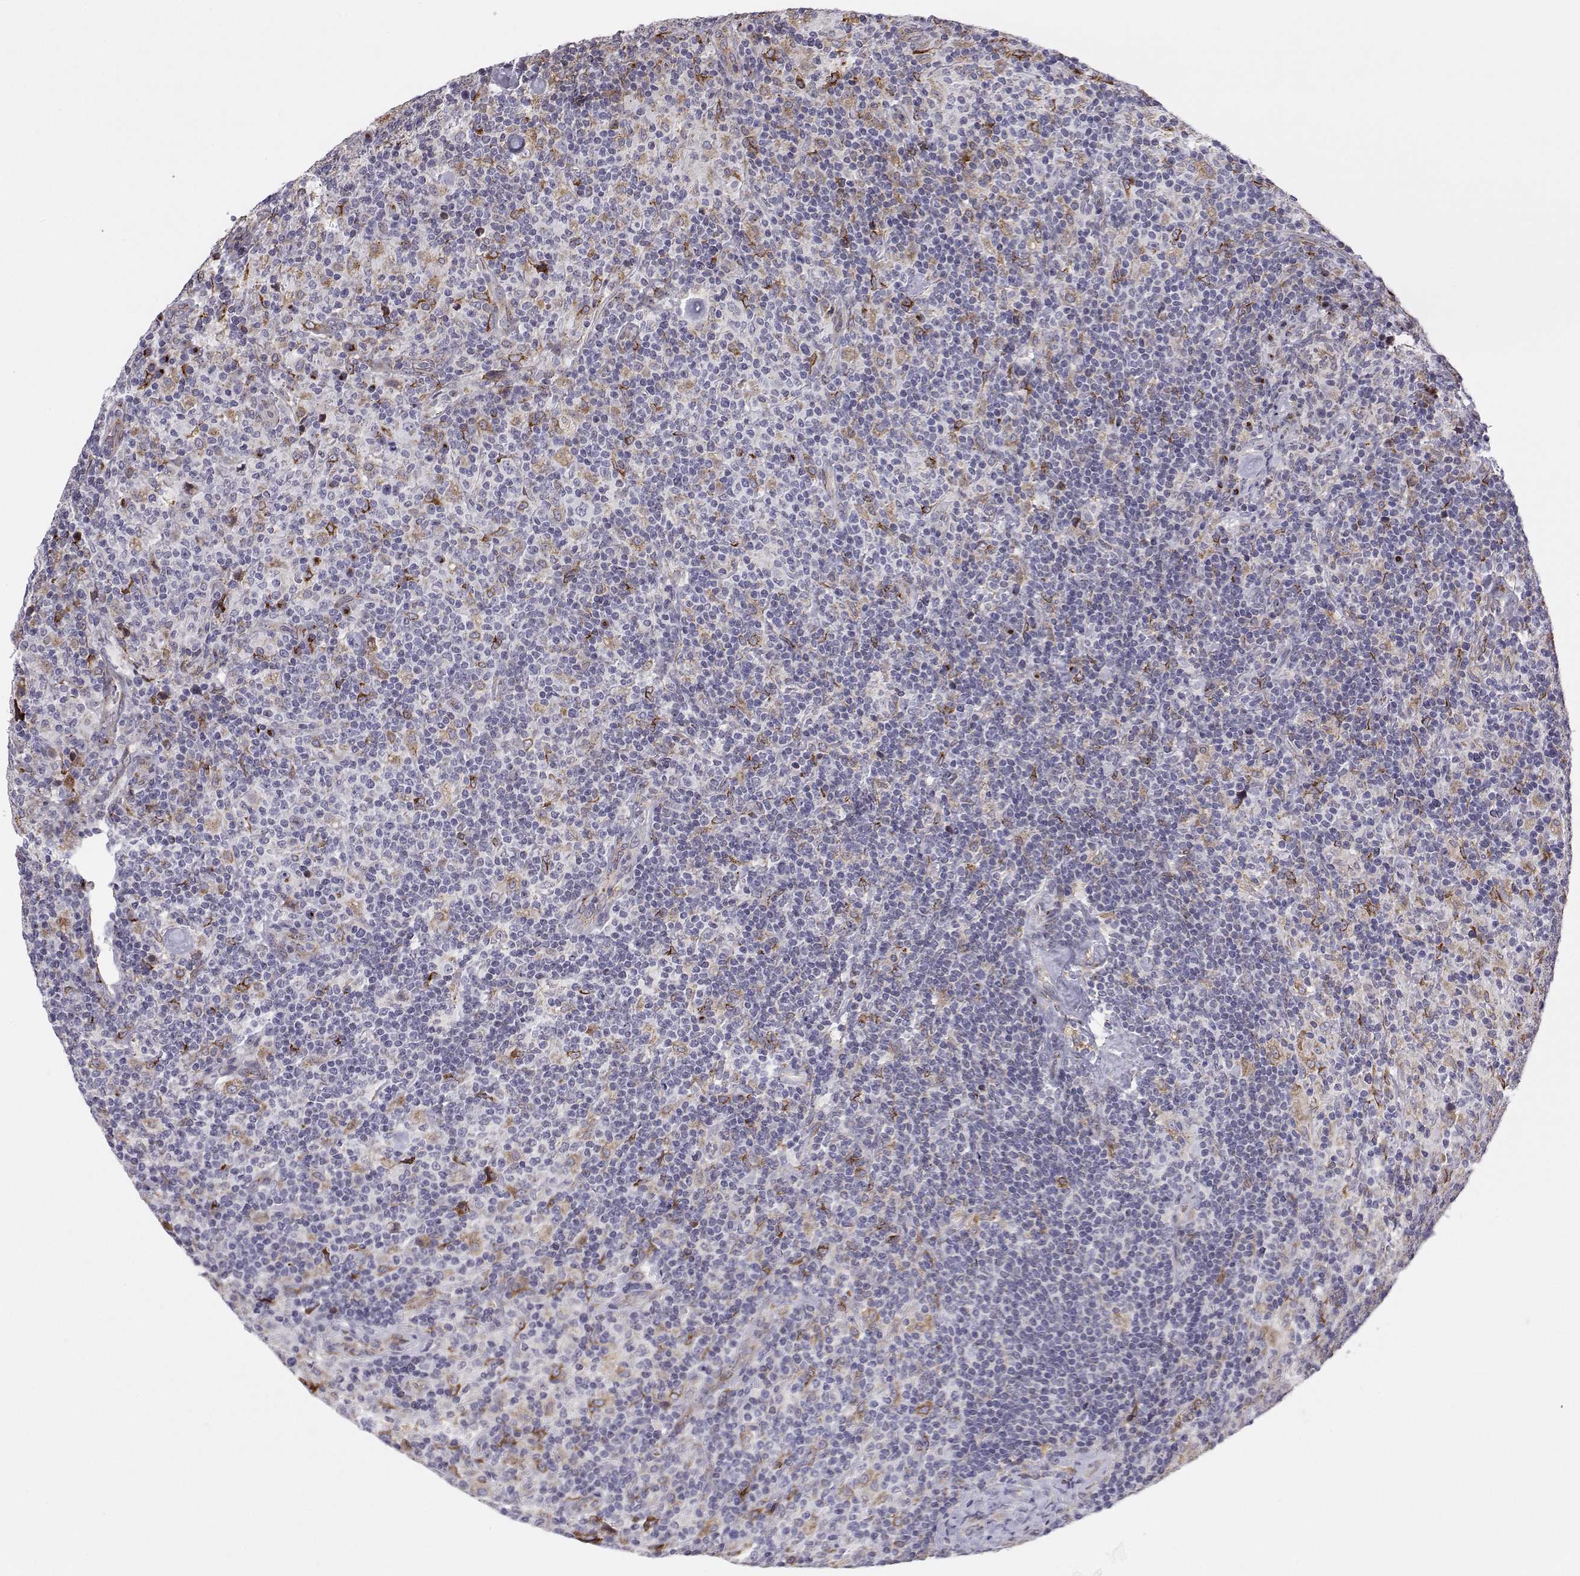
{"staining": {"intensity": "moderate", "quantity": "<25%", "location": "cytoplasmic/membranous"}, "tissue": "lymphoma", "cell_type": "Tumor cells", "image_type": "cancer", "snomed": [{"axis": "morphology", "description": "Hodgkin's disease, NOS"}, {"axis": "topography", "description": "Lymph node"}], "caption": "IHC image of human Hodgkin's disease stained for a protein (brown), which shows low levels of moderate cytoplasmic/membranous expression in about <25% of tumor cells.", "gene": "STARD13", "patient": {"sex": "male", "age": 70}}